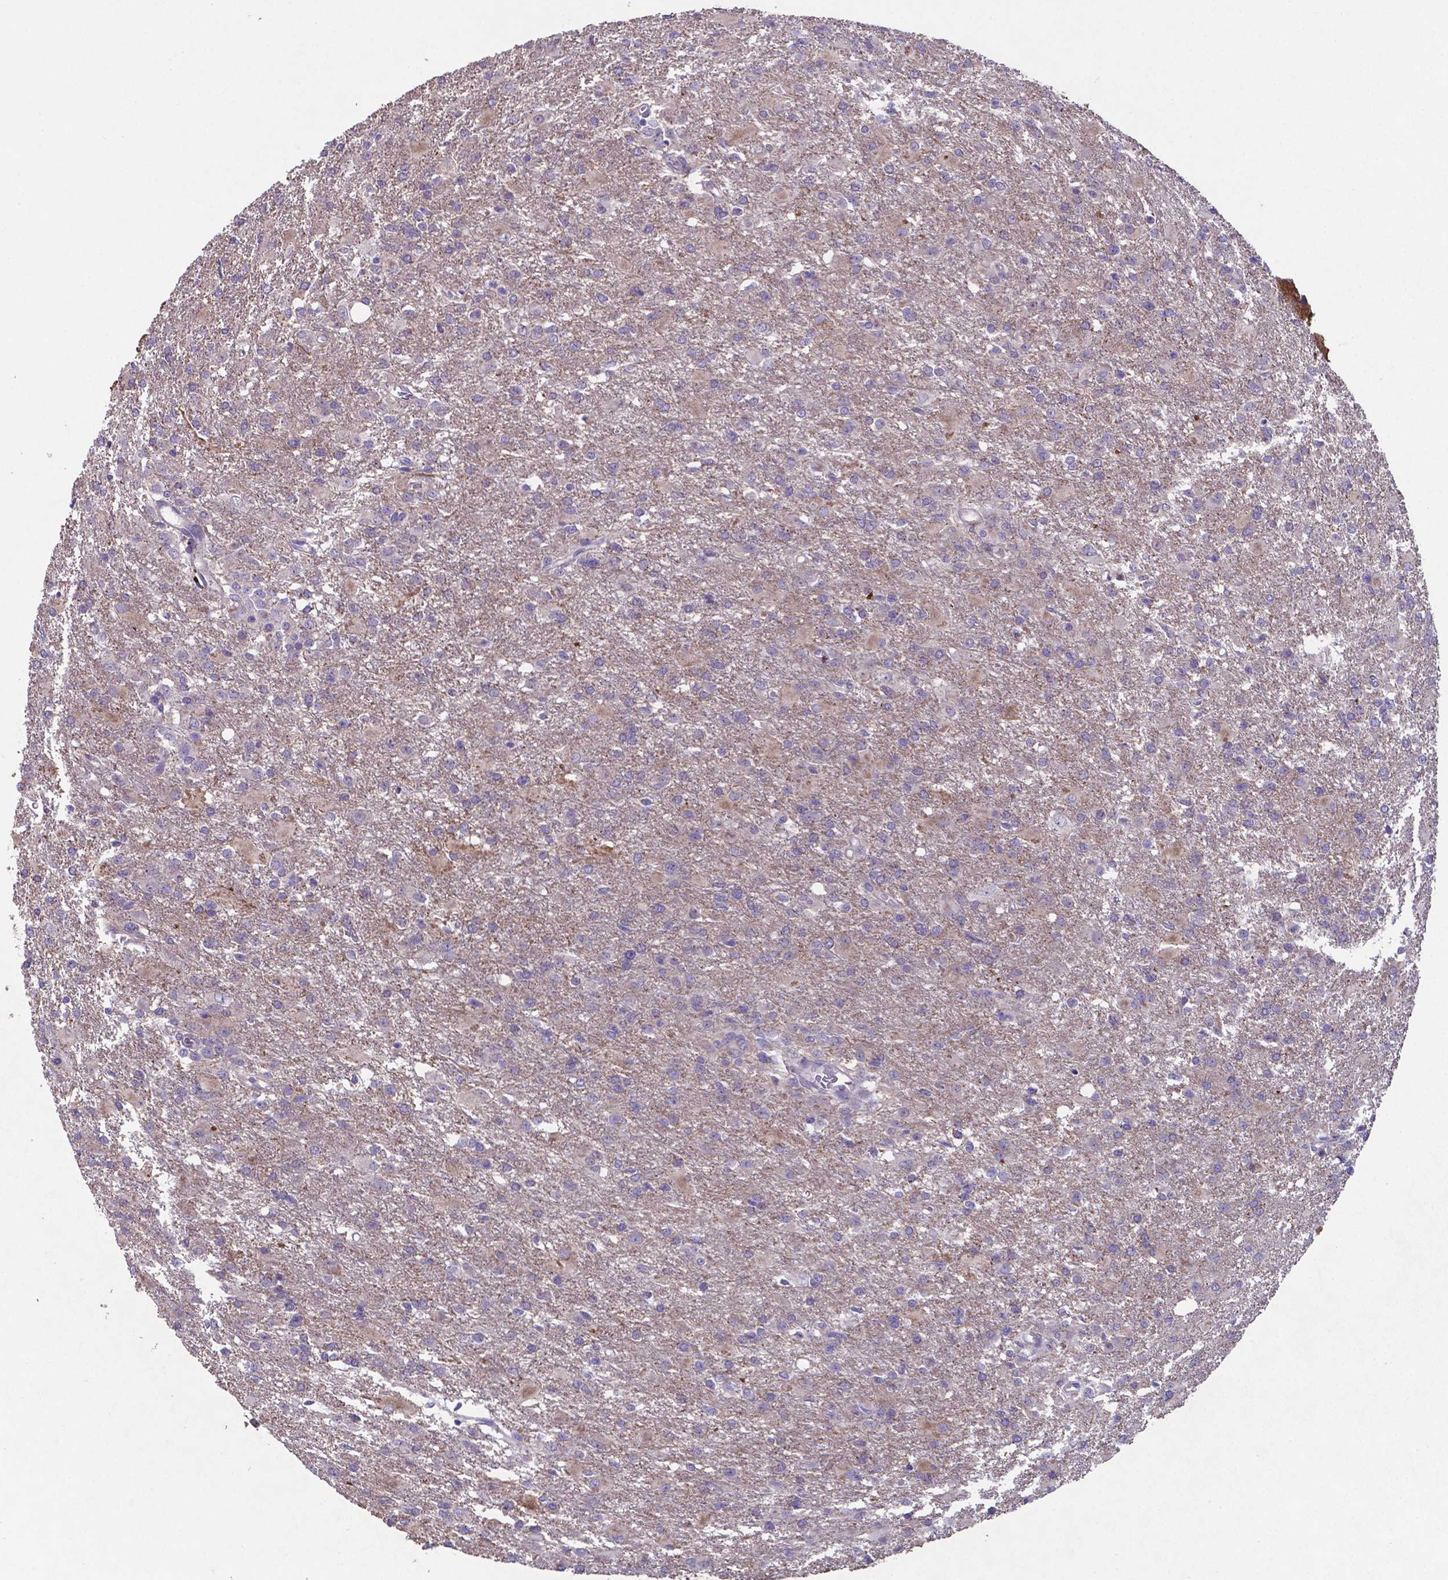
{"staining": {"intensity": "negative", "quantity": "none", "location": "none"}, "tissue": "glioma", "cell_type": "Tumor cells", "image_type": "cancer", "snomed": [{"axis": "morphology", "description": "Glioma, malignant, High grade"}, {"axis": "topography", "description": "Brain"}], "caption": "High magnification brightfield microscopy of high-grade glioma (malignant) stained with DAB (3,3'-diaminobenzidine) (brown) and counterstained with hematoxylin (blue): tumor cells show no significant staining.", "gene": "TYRO3", "patient": {"sex": "male", "age": 68}}